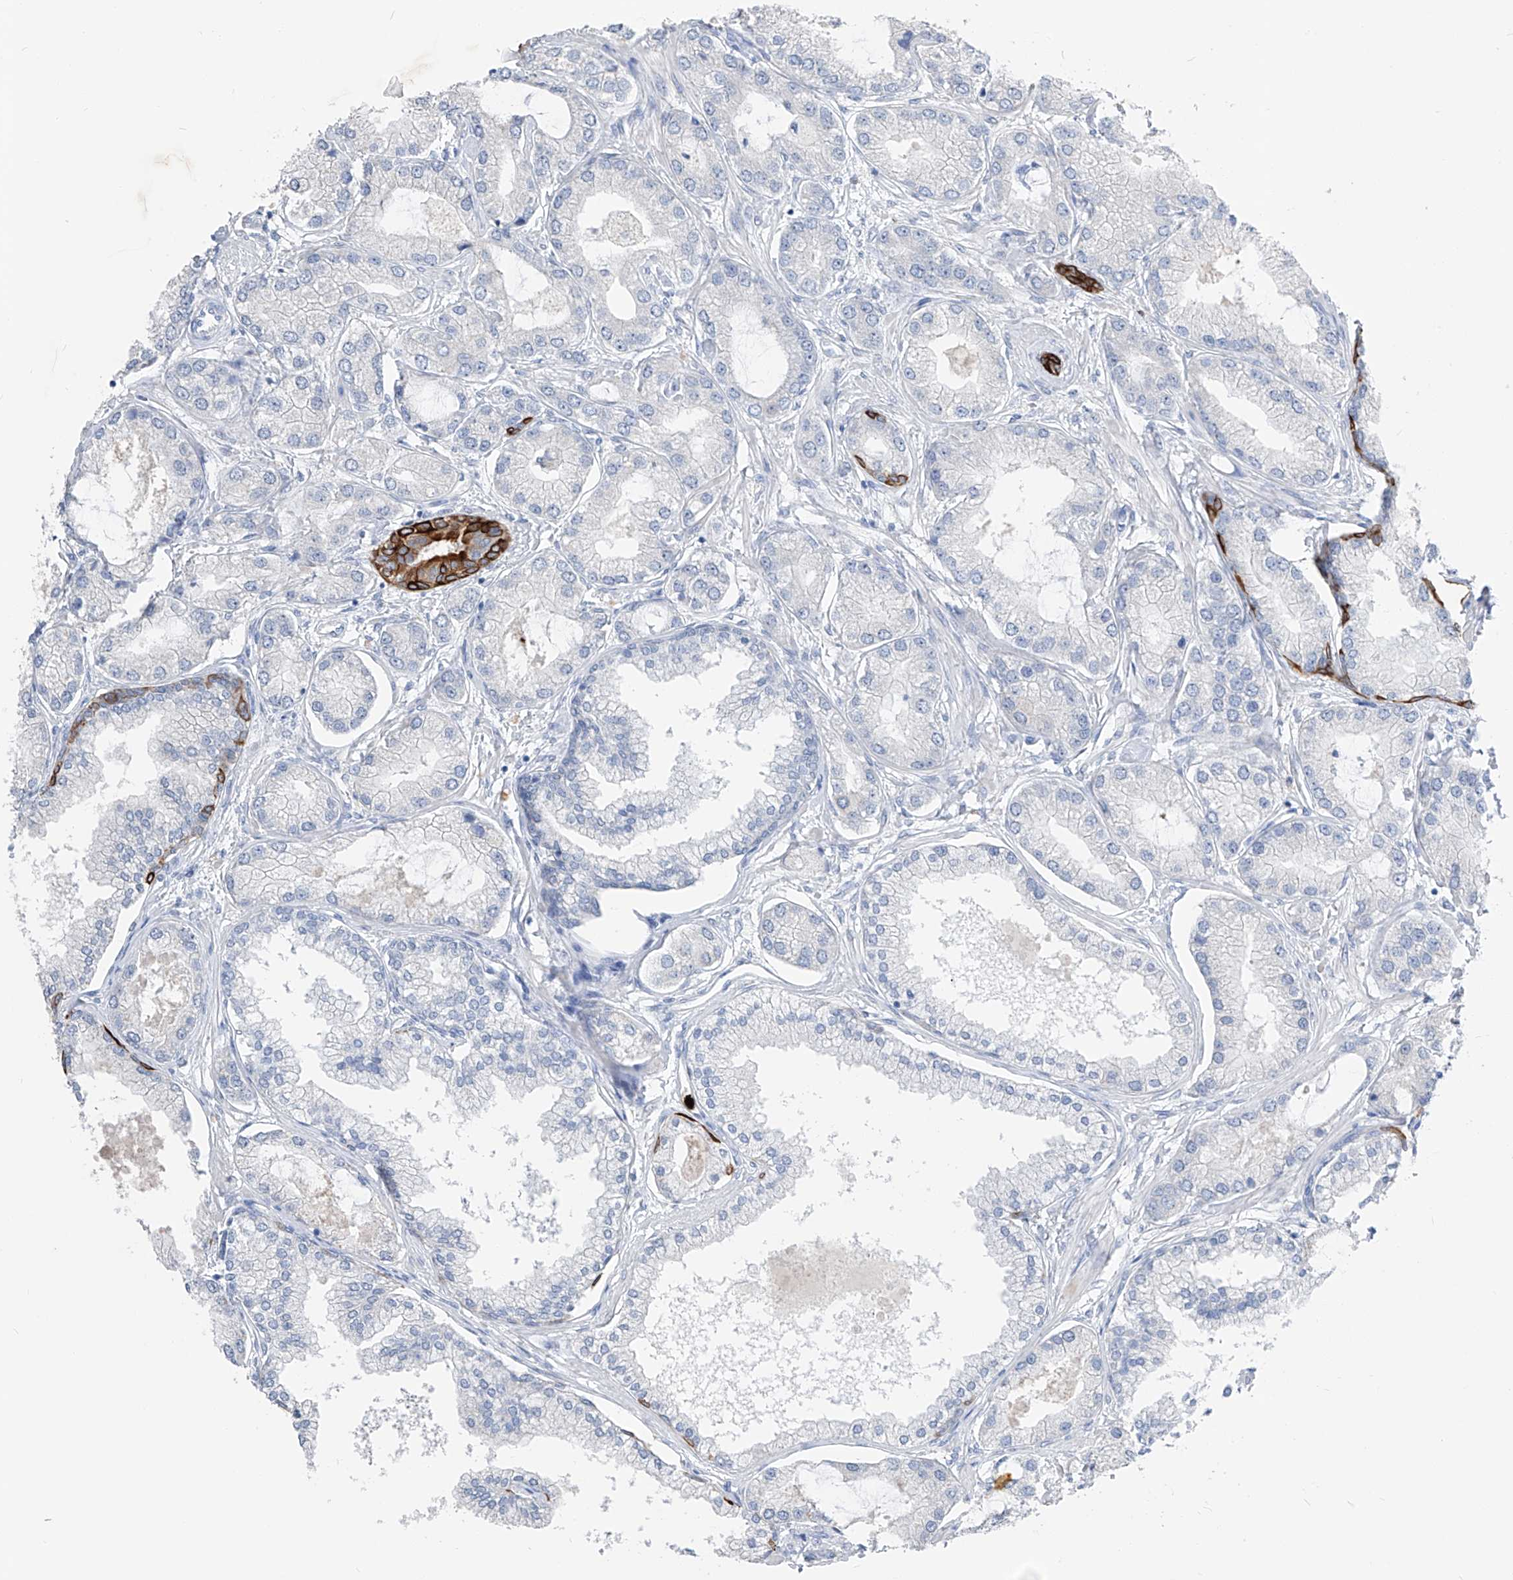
{"staining": {"intensity": "negative", "quantity": "none", "location": "none"}, "tissue": "prostate cancer", "cell_type": "Tumor cells", "image_type": "cancer", "snomed": [{"axis": "morphology", "description": "Adenocarcinoma, Low grade"}, {"axis": "topography", "description": "Prostate"}], "caption": "This micrograph is of prostate cancer stained with IHC to label a protein in brown with the nuclei are counter-stained blue. There is no staining in tumor cells.", "gene": "FRS3", "patient": {"sex": "male", "age": 62}}